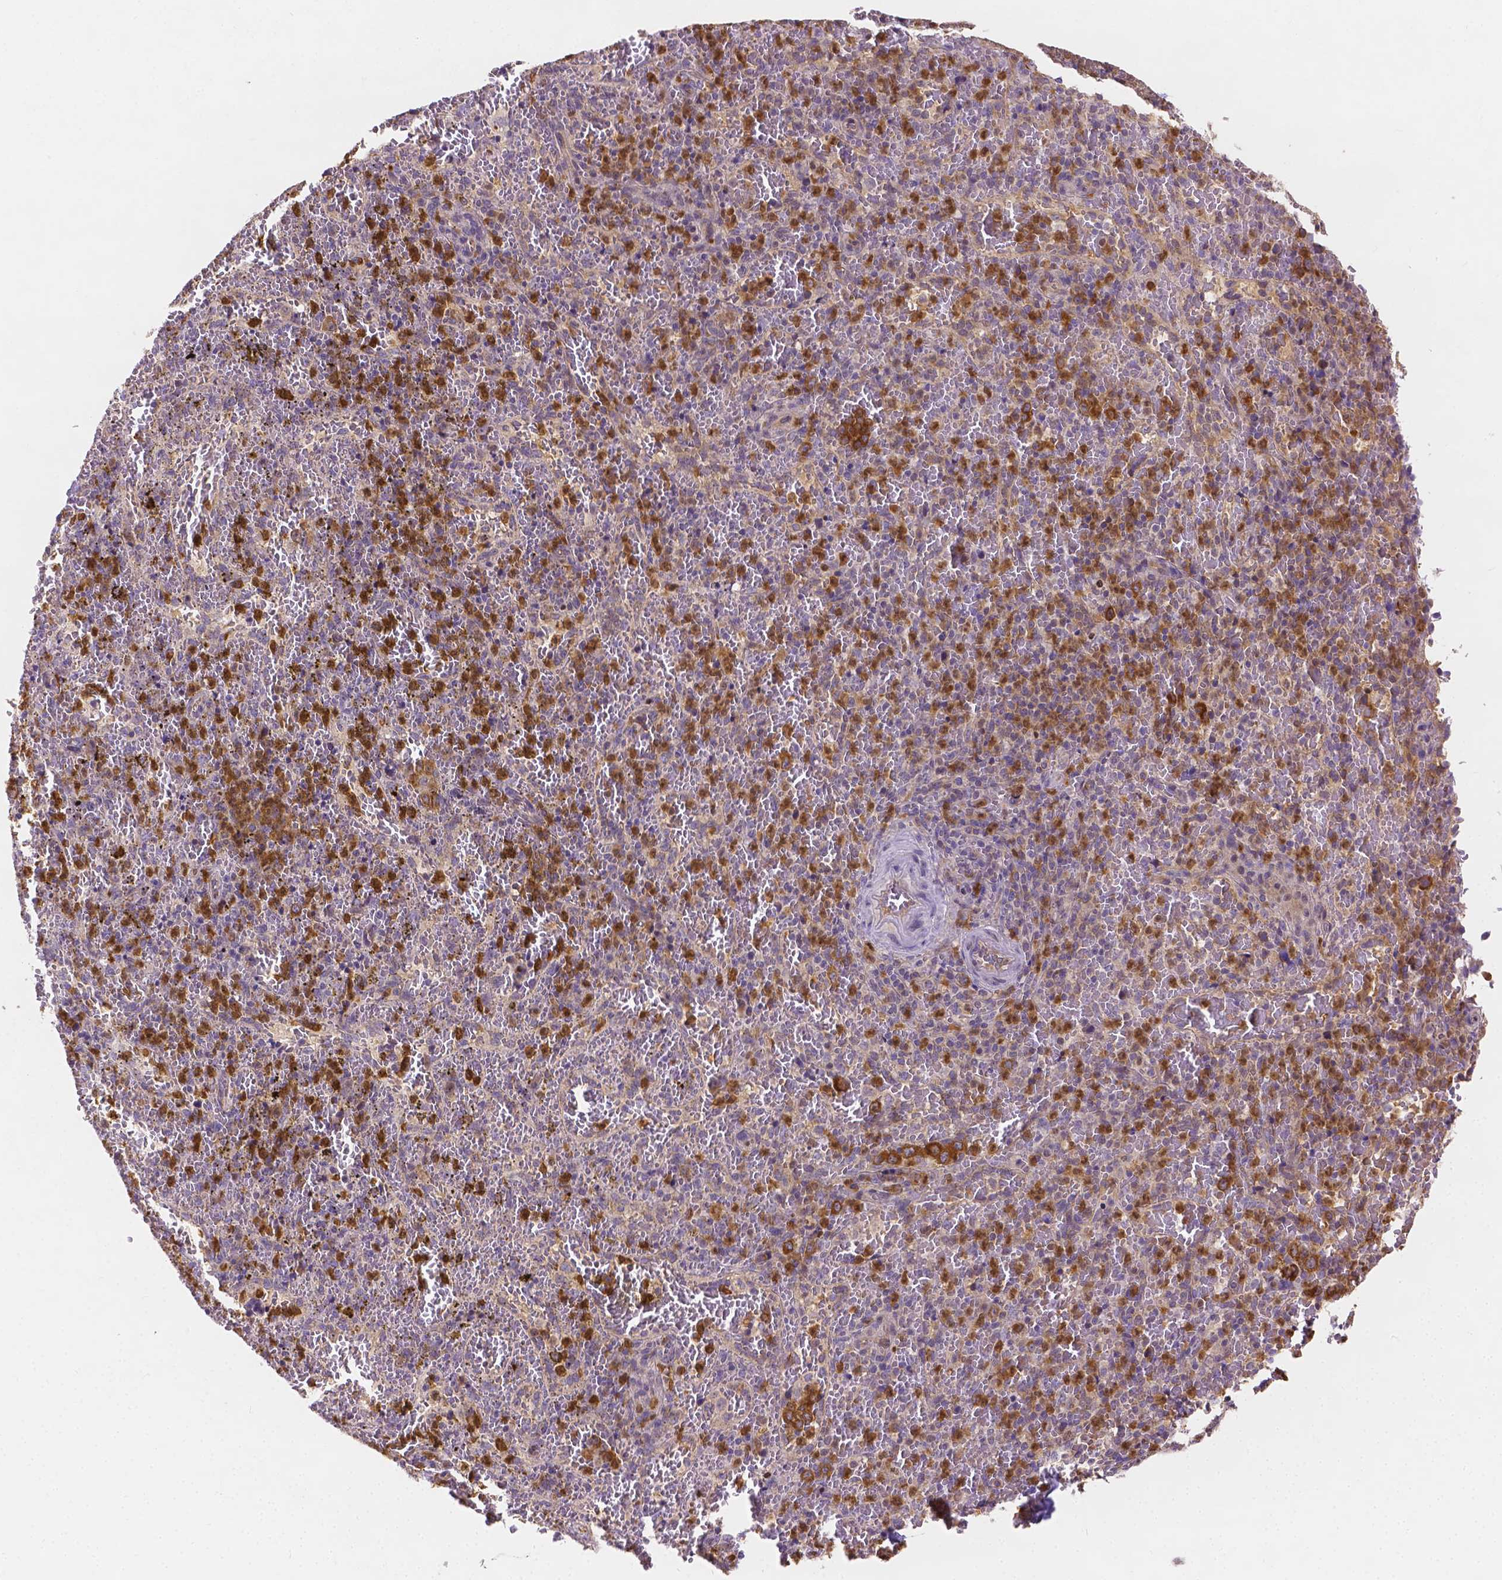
{"staining": {"intensity": "moderate", "quantity": "25%-75%", "location": "cytoplasmic/membranous,nuclear"}, "tissue": "spleen", "cell_type": "Cells in red pulp", "image_type": "normal", "snomed": [{"axis": "morphology", "description": "Normal tissue, NOS"}, {"axis": "topography", "description": "Spleen"}], "caption": "This micrograph reveals immunohistochemistry (IHC) staining of unremarkable spleen, with medium moderate cytoplasmic/membranous,nuclear positivity in approximately 25%-75% of cells in red pulp.", "gene": "ZNRD2", "patient": {"sex": "female", "age": 50}}